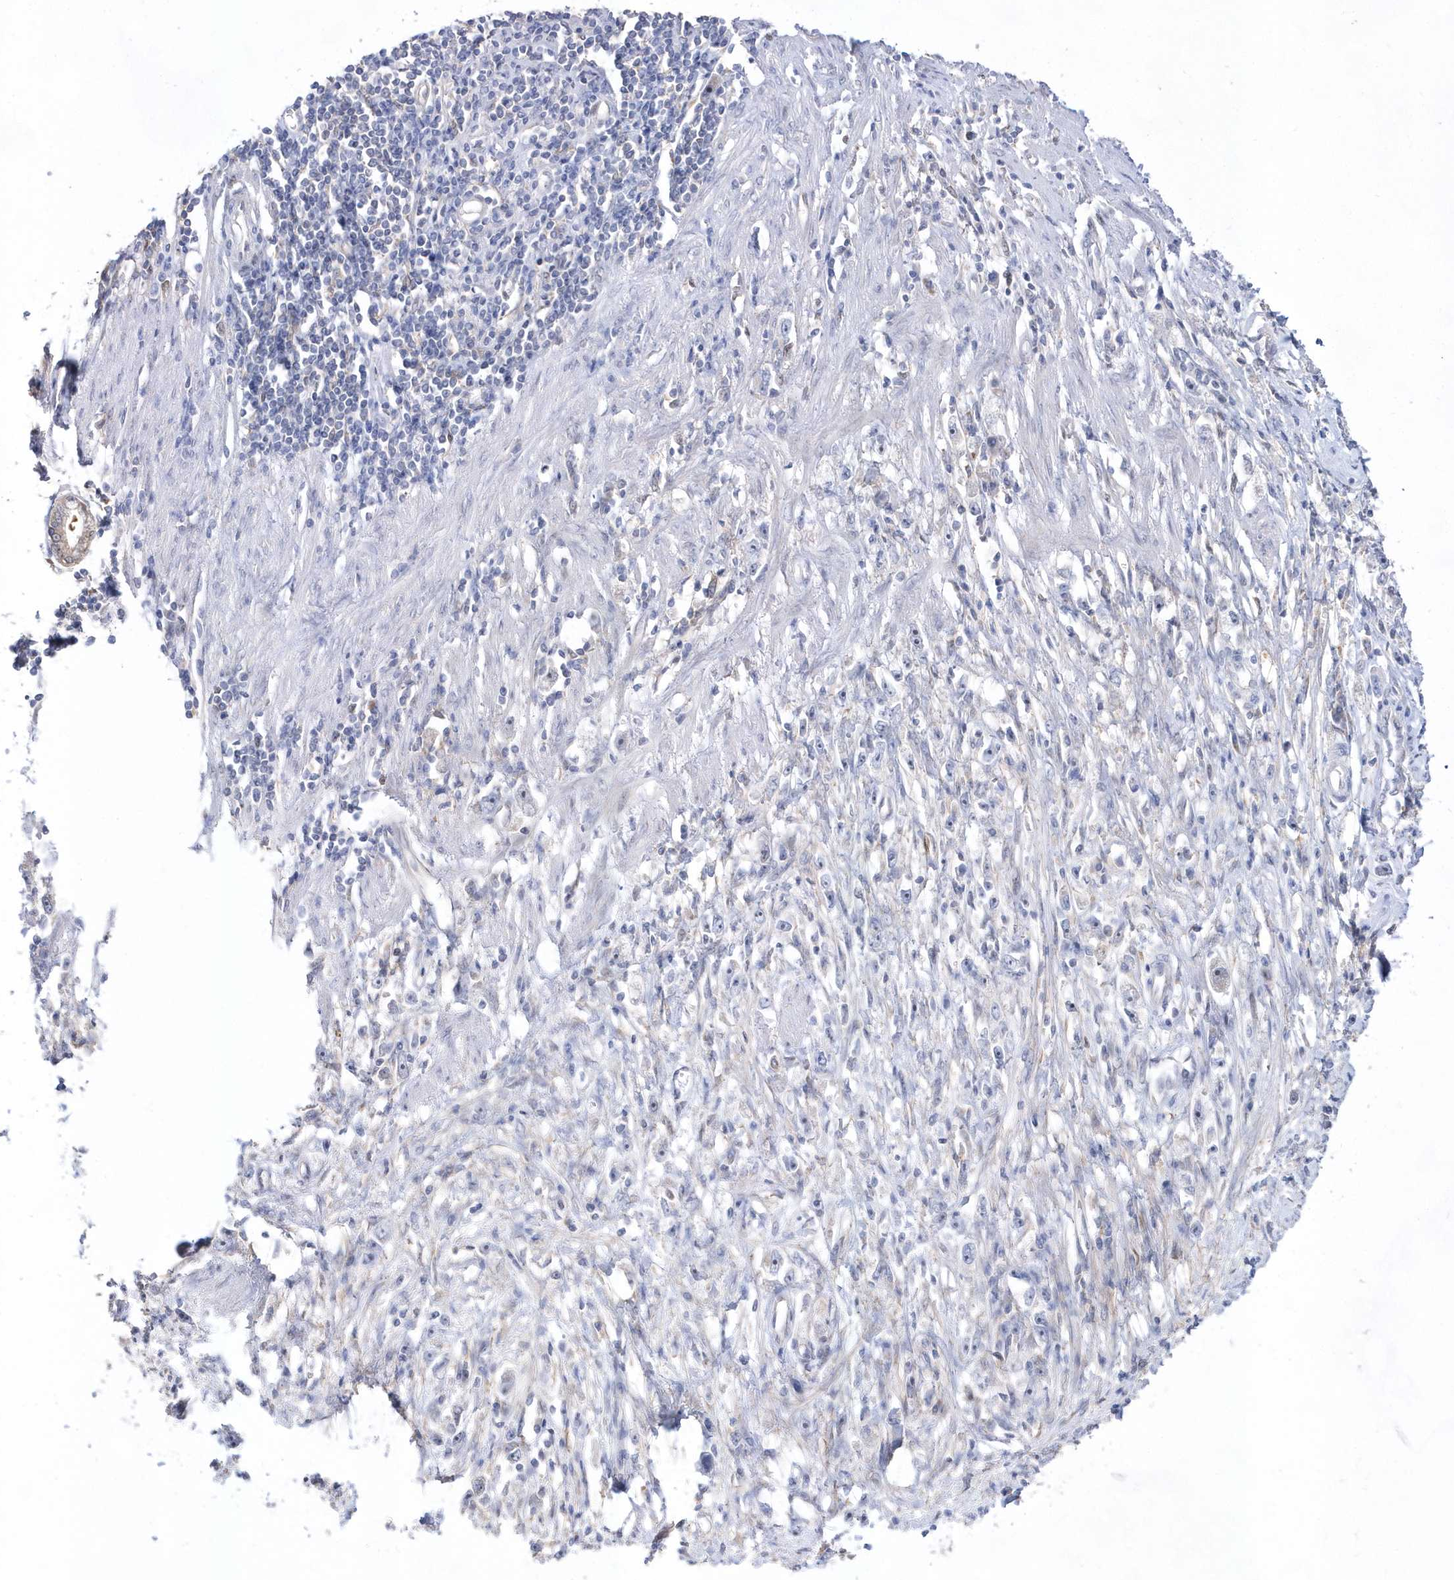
{"staining": {"intensity": "negative", "quantity": "none", "location": "none"}, "tissue": "stomach cancer", "cell_type": "Tumor cells", "image_type": "cancer", "snomed": [{"axis": "morphology", "description": "Adenocarcinoma, NOS"}, {"axis": "topography", "description": "Stomach"}], "caption": "A high-resolution histopathology image shows IHC staining of stomach cancer (adenocarcinoma), which reveals no significant positivity in tumor cells. Nuclei are stained in blue.", "gene": "BDH2", "patient": {"sex": "female", "age": 59}}